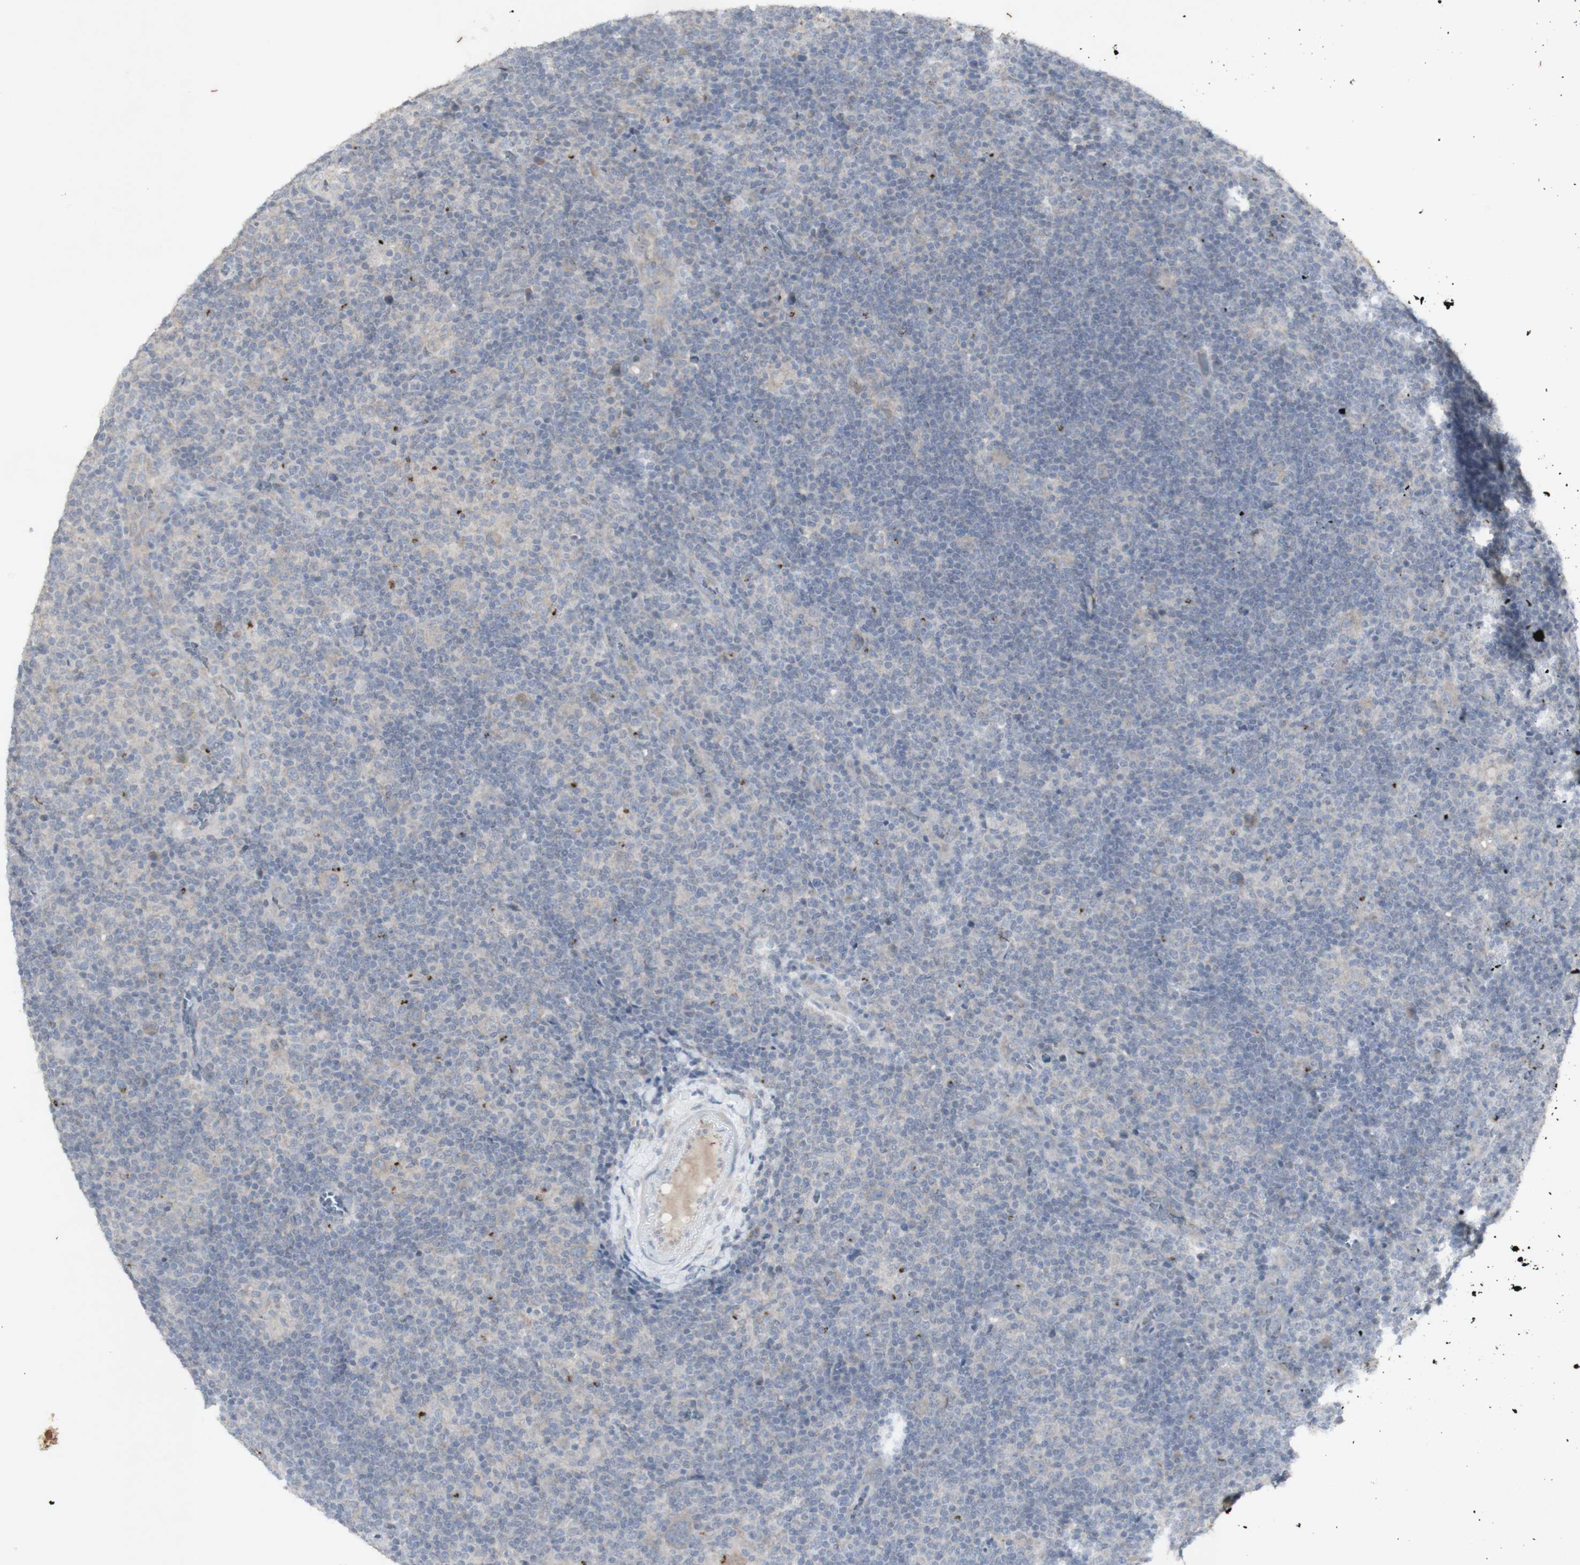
{"staining": {"intensity": "weak", "quantity": "25%-75%", "location": "cytoplasmic/membranous"}, "tissue": "lymphoma", "cell_type": "Tumor cells", "image_type": "cancer", "snomed": [{"axis": "morphology", "description": "Hodgkin's disease, NOS"}, {"axis": "topography", "description": "Lymph node"}], "caption": "Weak cytoplasmic/membranous expression is identified in approximately 25%-75% of tumor cells in lymphoma.", "gene": "INS", "patient": {"sex": "female", "age": 57}}